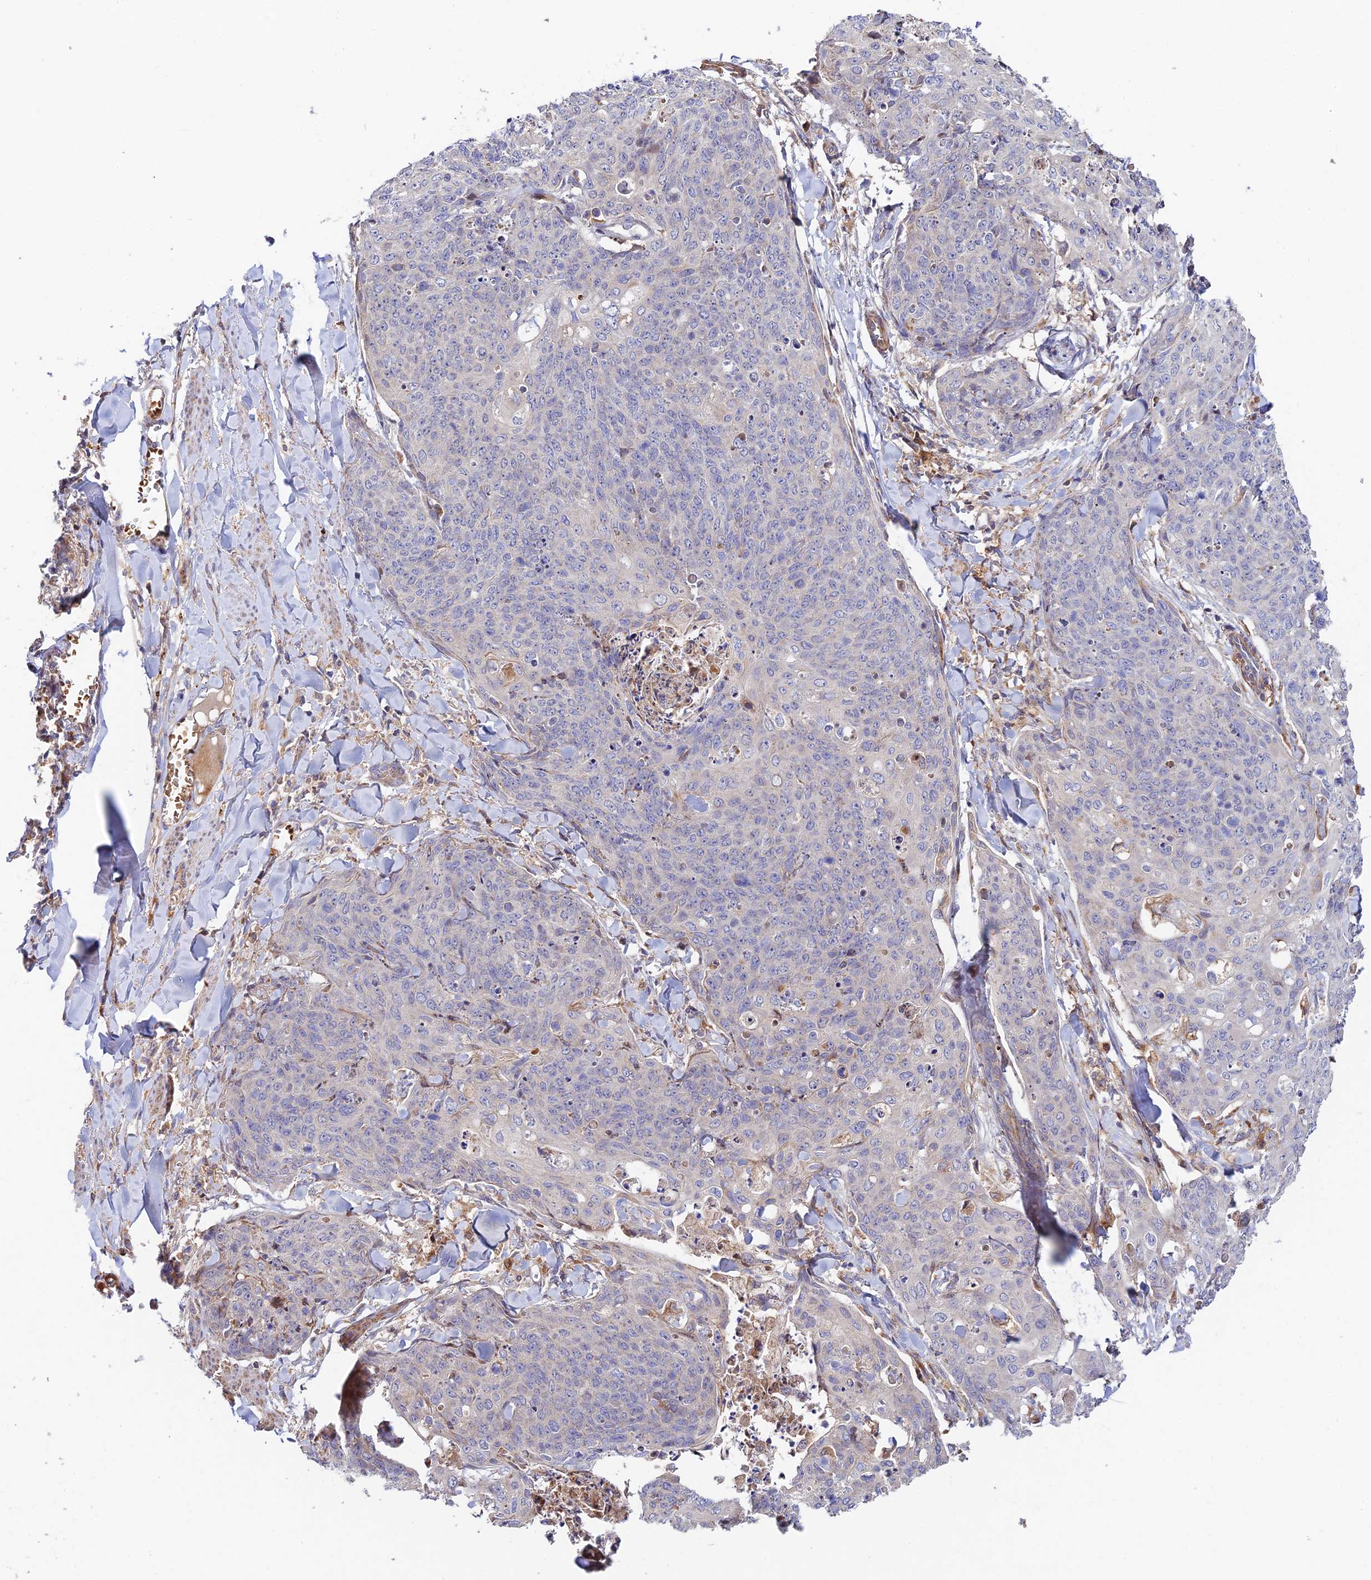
{"staining": {"intensity": "negative", "quantity": "none", "location": "none"}, "tissue": "skin cancer", "cell_type": "Tumor cells", "image_type": "cancer", "snomed": [{"axis": "morphology", "description": "Squamous cell carcinoma, NOS"}, {"axis": "topography", "description": "Skin"}, {"axis": "topography", "description": "Vulva"}], "caption": "DAB immunohistochemical staining of human squamous cell carcinoma (skin) displays no significant expression in tumor cells. (Brightfield microscopy of DAB (3,3'-diaminobenzidine) immunohistochemistry (IHC) at high magnification).", "gene": "FUOM", "patient": {"sex": "female", "age": 85}}